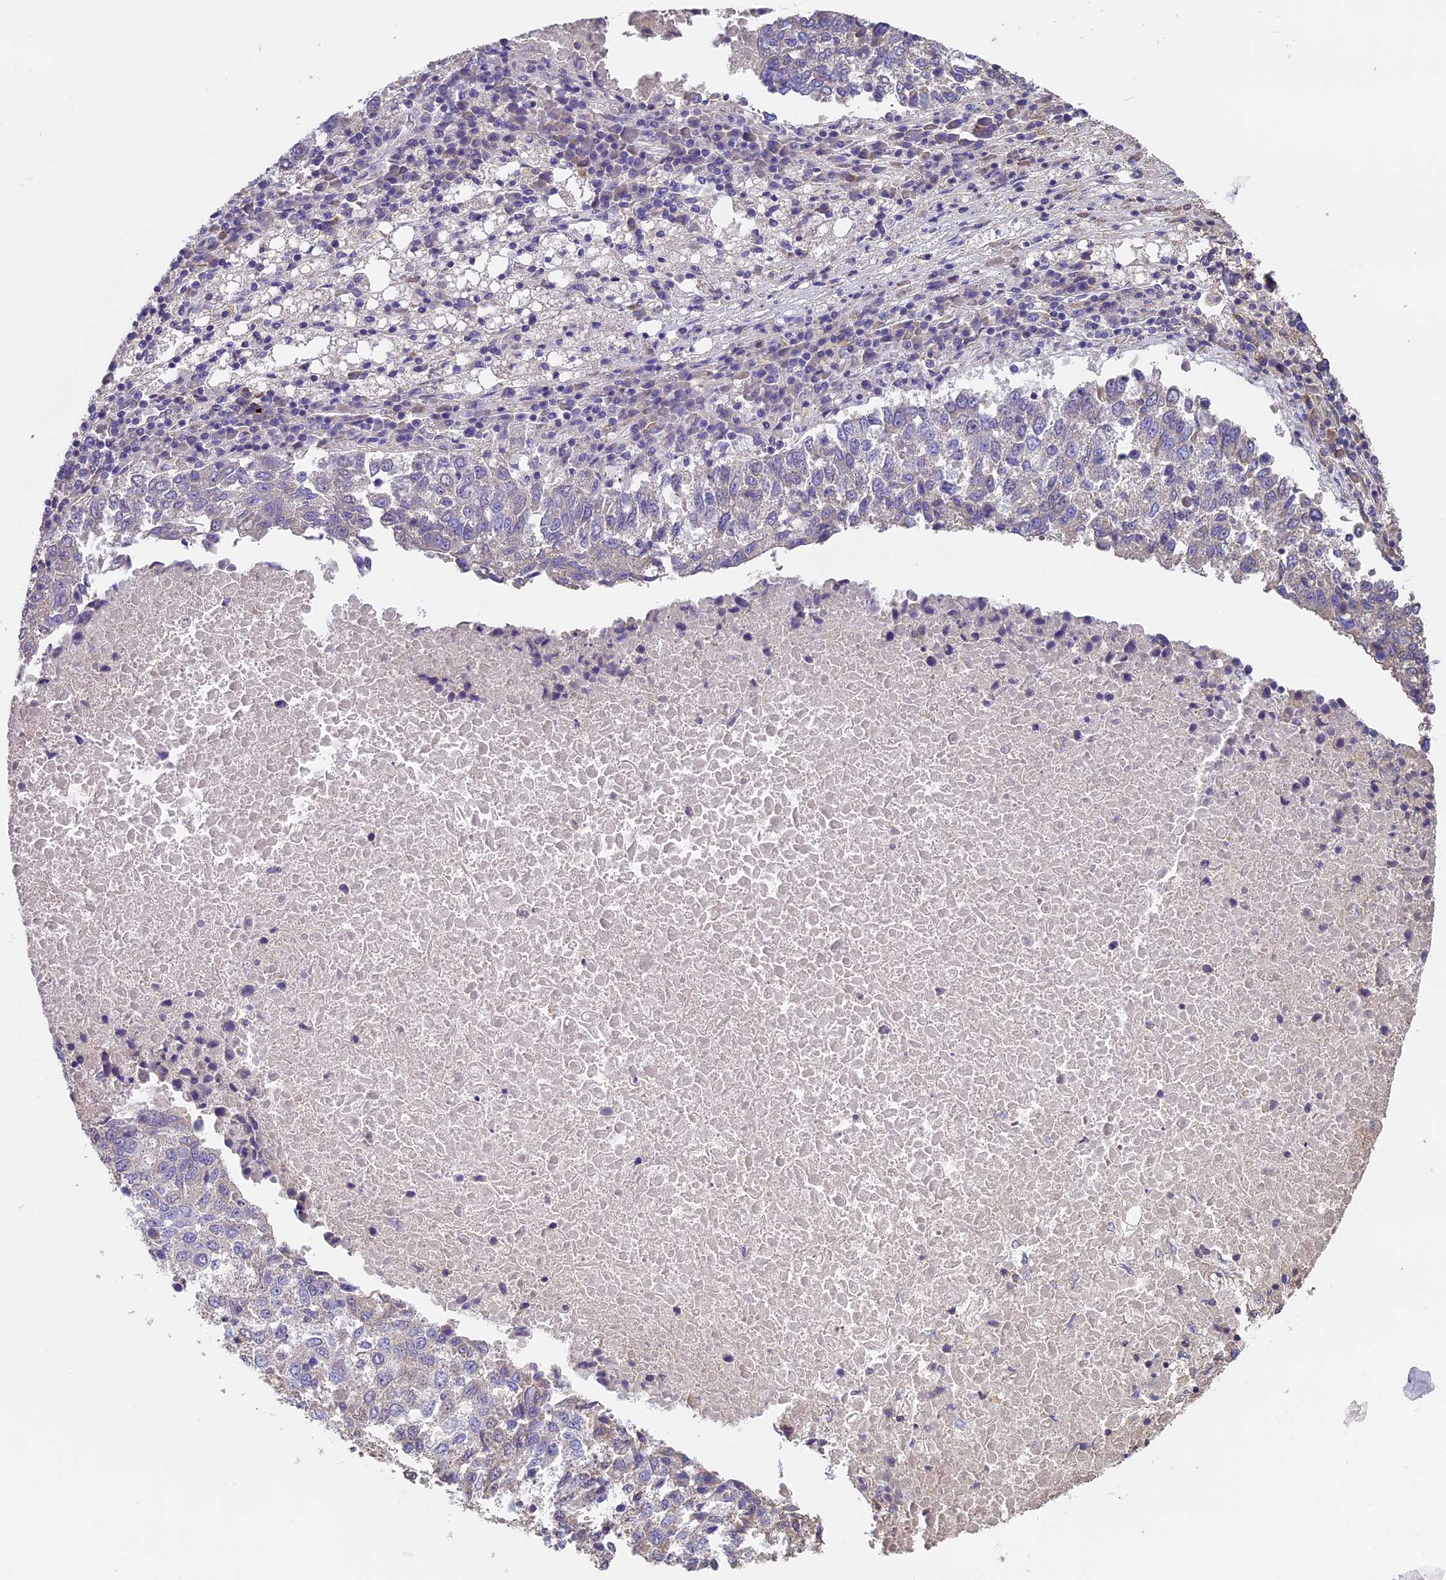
{"staining": {"intensity": "negative", "quantity": "none", "location": "none"}, "tissue": "lung cancer", "cell_type": "Tumor cells", "image_type": "cancer", "snomed": [{"axis": "morphology", "description": "Squamous cell carcinoma, NOS"}, {"axis": "topography", "description": "Lung"}], "caption": "Tumor cells show no significant positivity in squamous cell carcinoma (lung). The staining is performed using DAB (3,3'-diaminobenzidine) brown chromogen with nuclei counter-stained in using hematoxylin.", "gene": "CCDC153", "patient": {"sex": "male", "age": 73}}